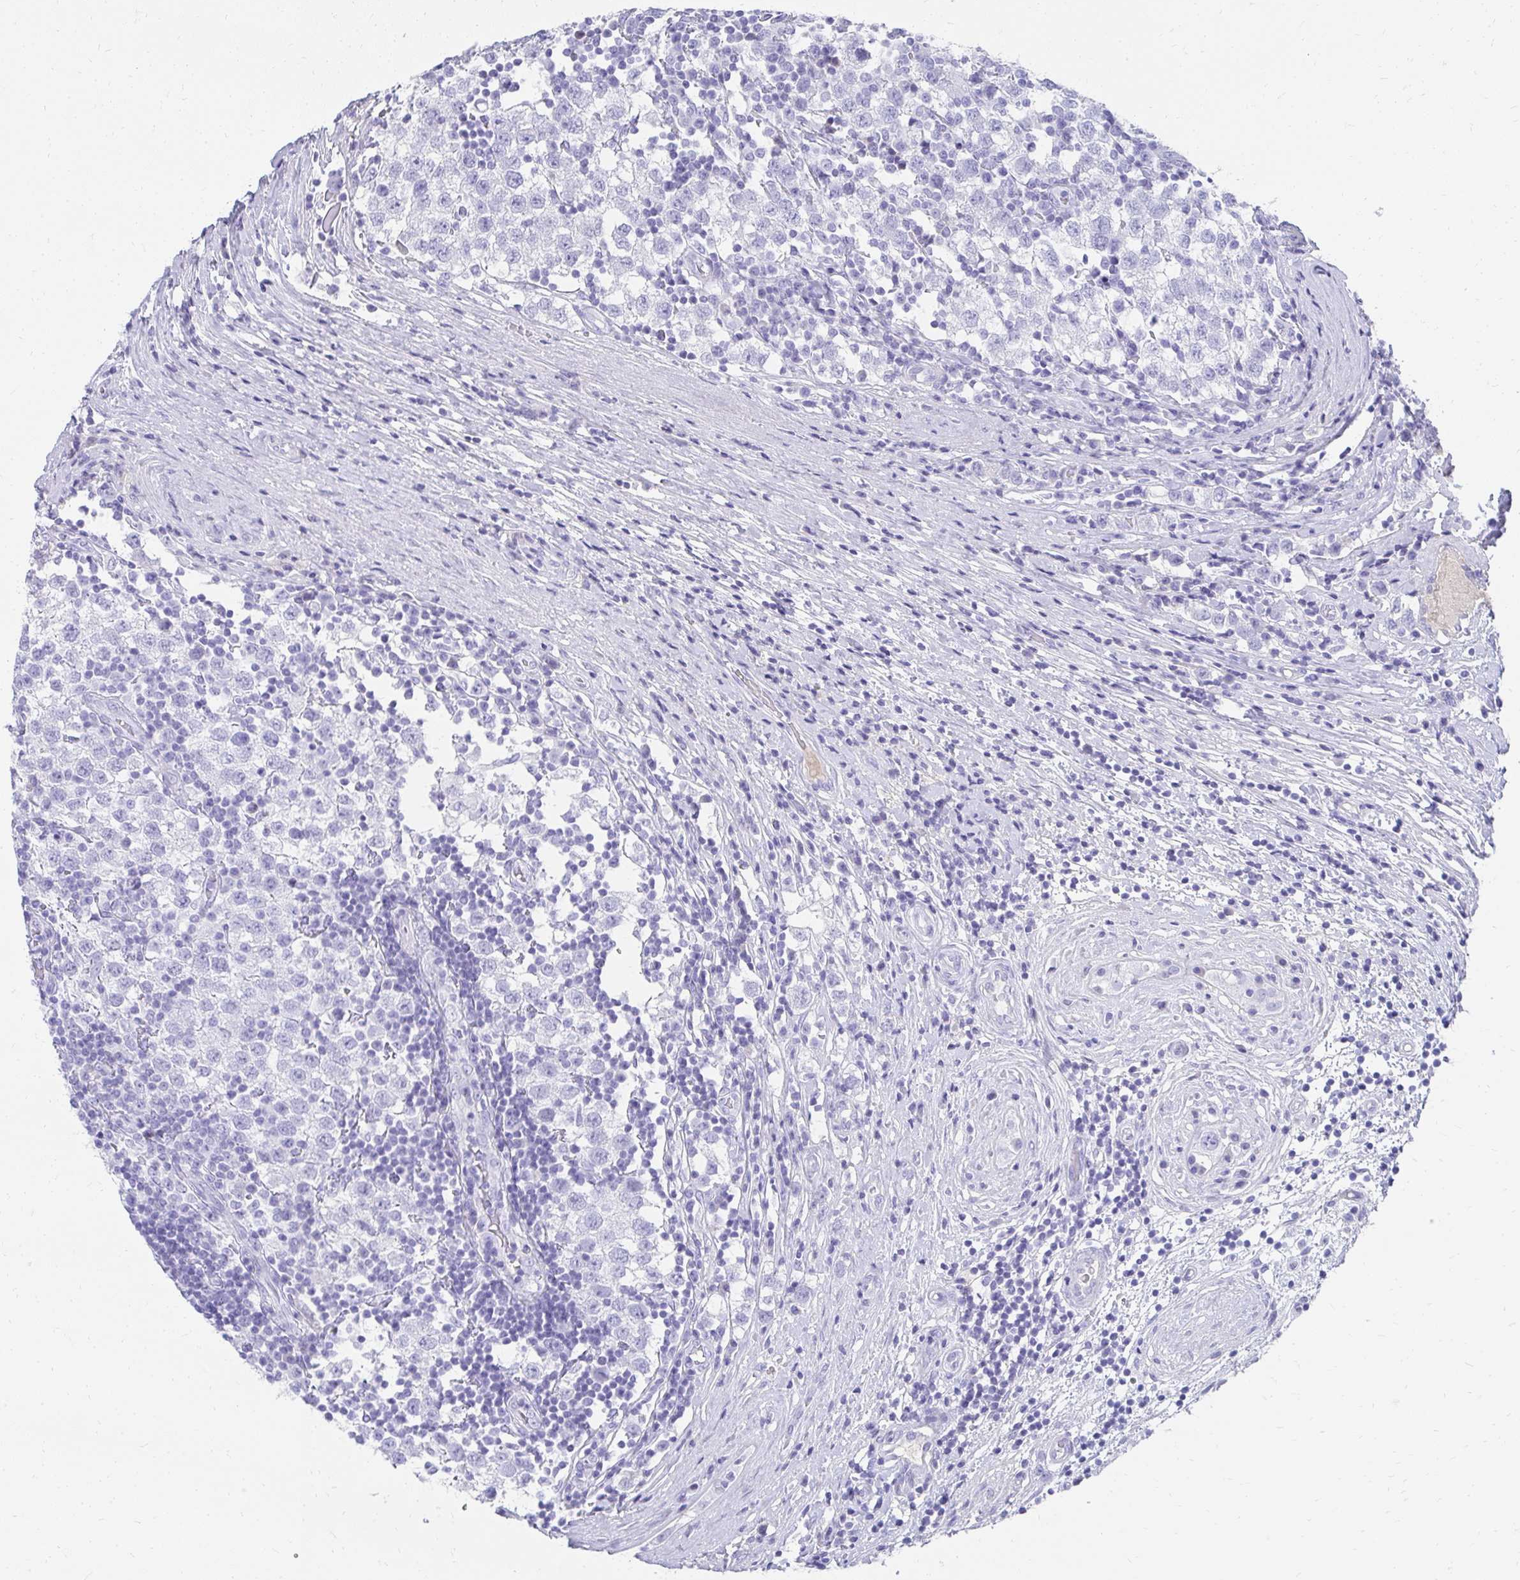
{"staining": {"intensity": "negative", "quantity": "none", "location": "none"}, "tissue": "testis cancer", "cell_type": "Tumor cells", "image_type": "cancer", "snomed": [{"axis": "morphology", "description": "Seminoma, NOS"}, {"axis": "topography", "description": "Testis"}], "caption": "This photomicrograph is of testis cancer stained with IHC to label a protein in brown with the nuclei are counter-stained blue. There is no positivity in tumor cells. (Stains: DAB IHC with hematoxylin counter stain, Microscopy: brightfield microscopy at high magnification).", "gene": "TNNT1", "patient": {"sex": "male", "age": 34}}